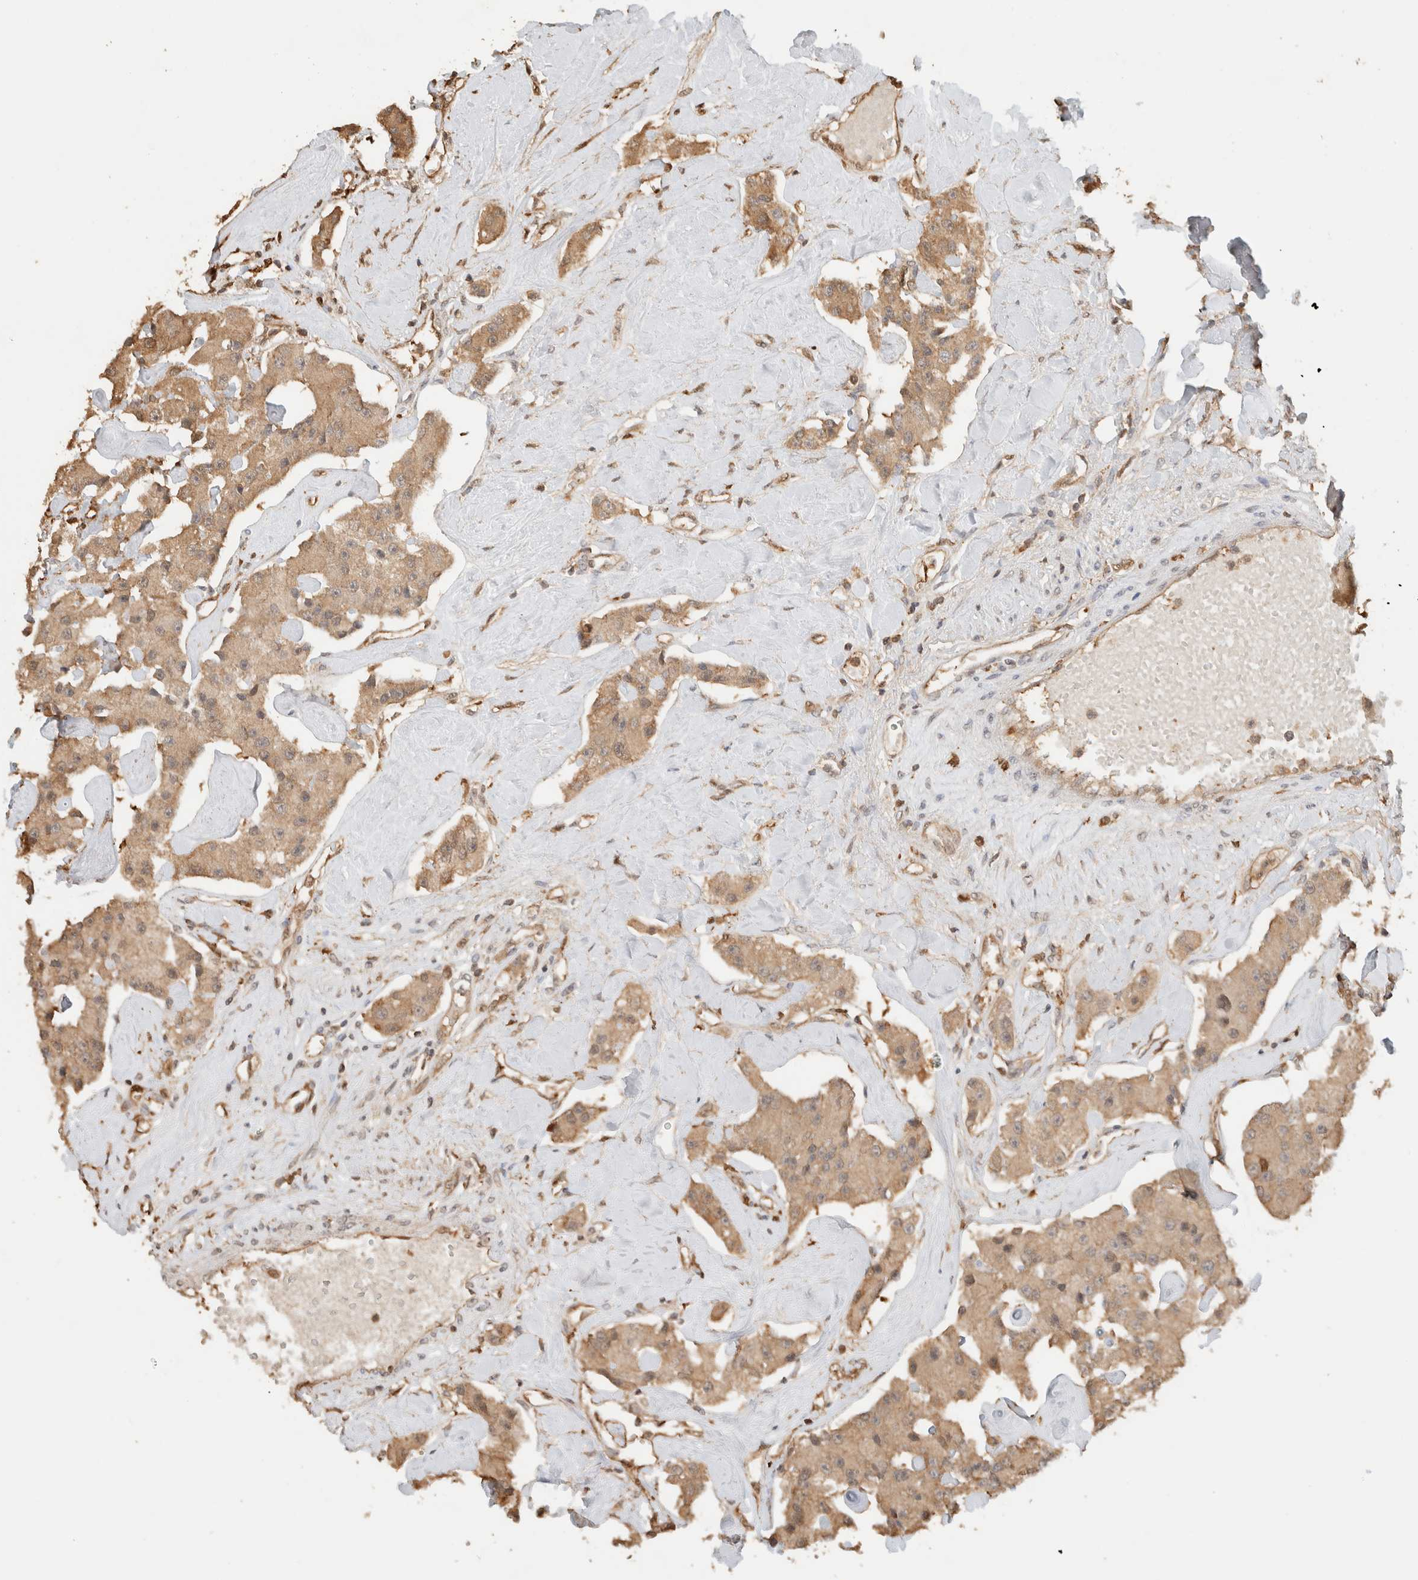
{"staining": {"intensity": "moderate", "quantity": ">75%", "location": "cytoplasmic/membranous,nuclear"}, "tissue": "carcinoid", "cell_type": "Tumor cells", "image_type": "cancer", "snomed": [{"axis": "morphology", "description": "Carcinoid, malignant, NOS"}, {"axis": "topography", "description": "Pancreas"}], "caption": "Approximately >75% of tumor cells in carcinoid demonstrate moderate cytoplasmic/membranous and nuclear protein staining as visualized by brown immunohistochemical staining.", "gene": "YWHAH", "patient": {"sex": "male", "age": 41}}